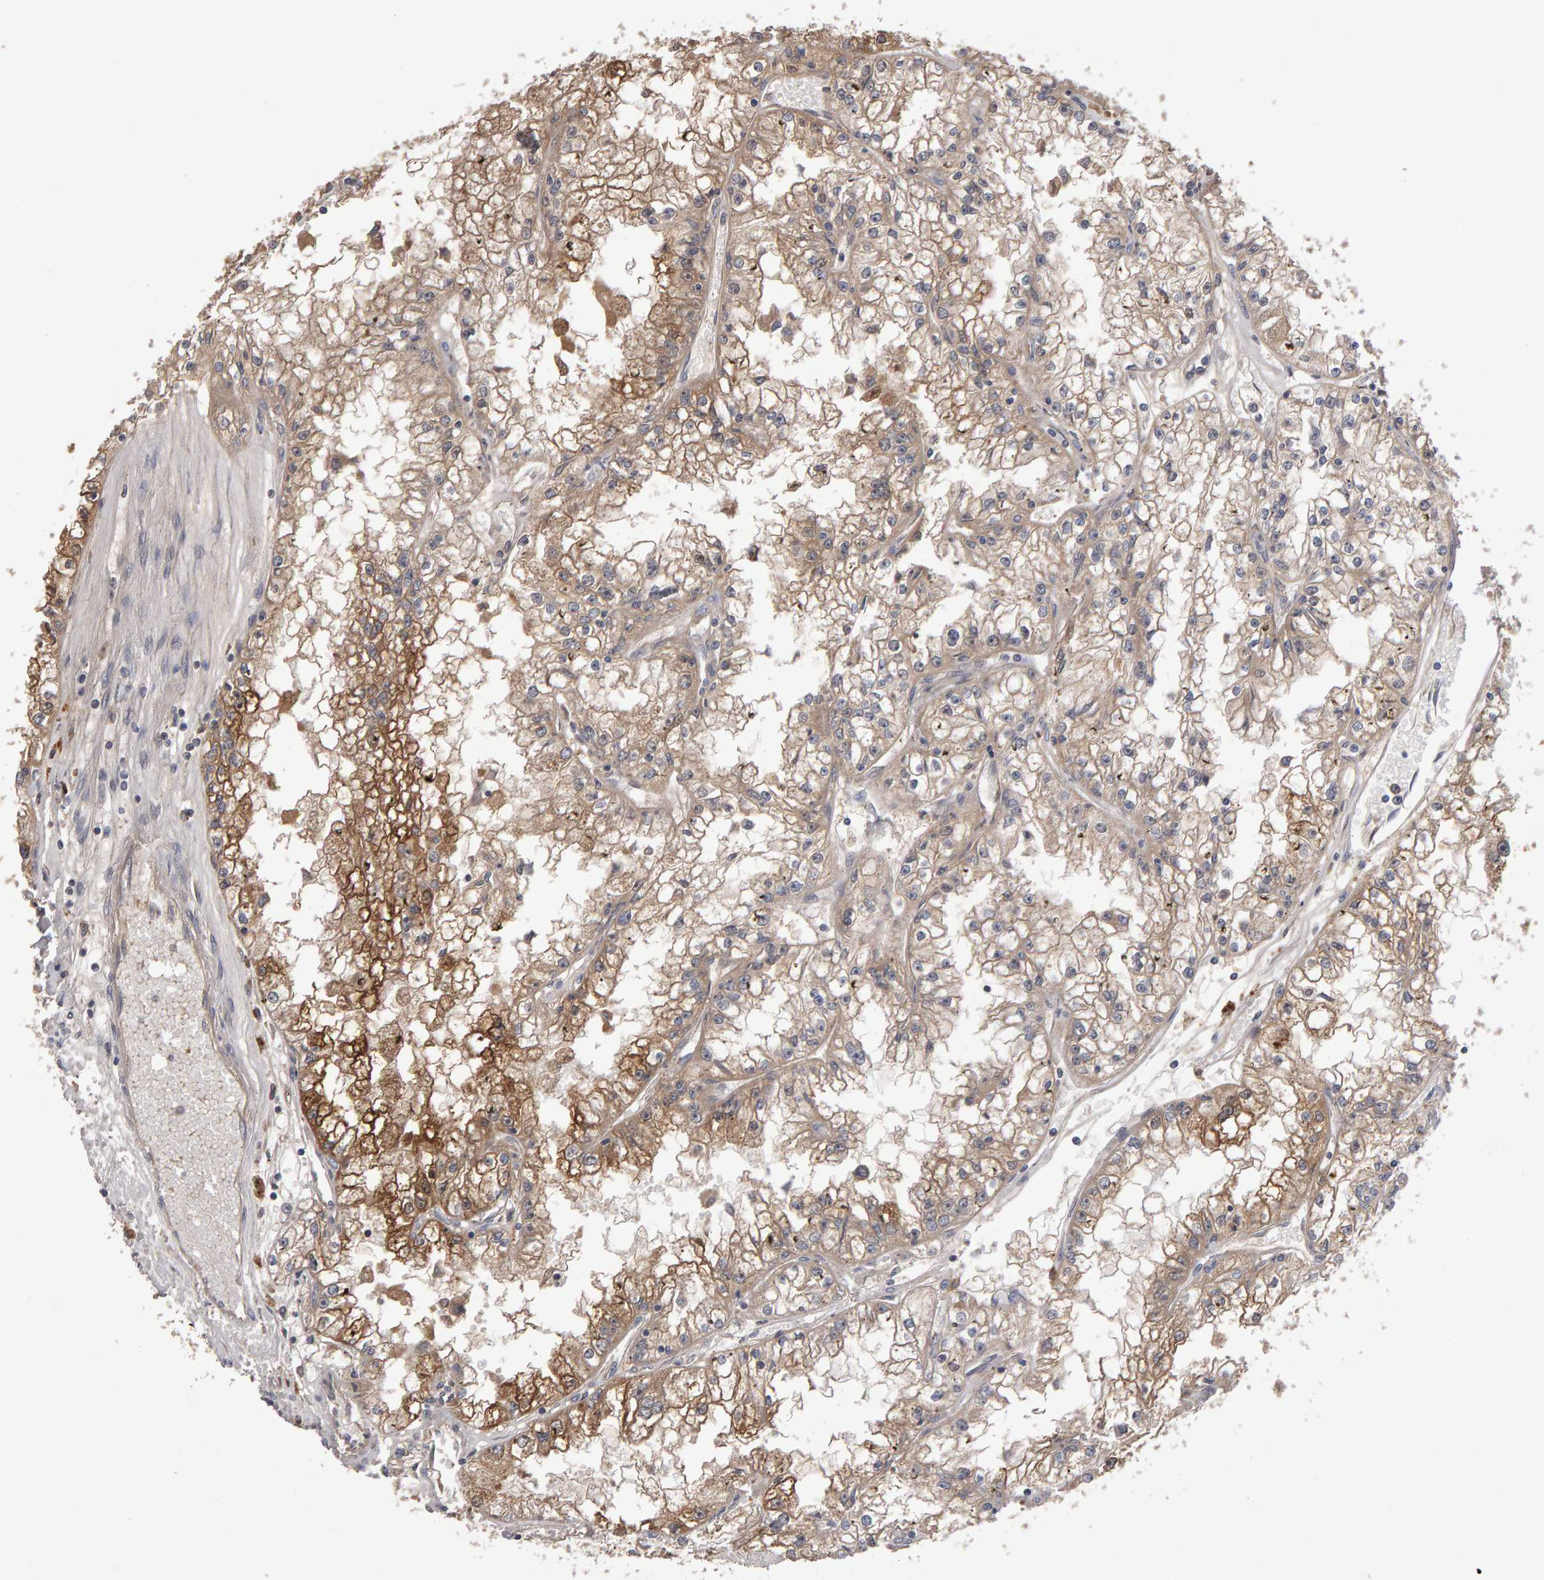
{"staining": {"intensity": "moderate", "quantity": ">75%", "location": "cytoplasmic/membranous"}, "tissue": "renal cancer", "cell_type": "Tumor cells", "image_type": "cancer", "snomed": [{"axis": "morphology", "description": "Adenocarcinoma, NOS"}, {"axis": "topography", "description": "Kidney"}], "caption": "Brown immunohistochemical staining in adenocarcinoma (renal) shows moderate cytoplasmic/membranous staining in about >75% of tumor cells.", "gene": "PGS1", "patient": {"sex": "male", "age": 56}}